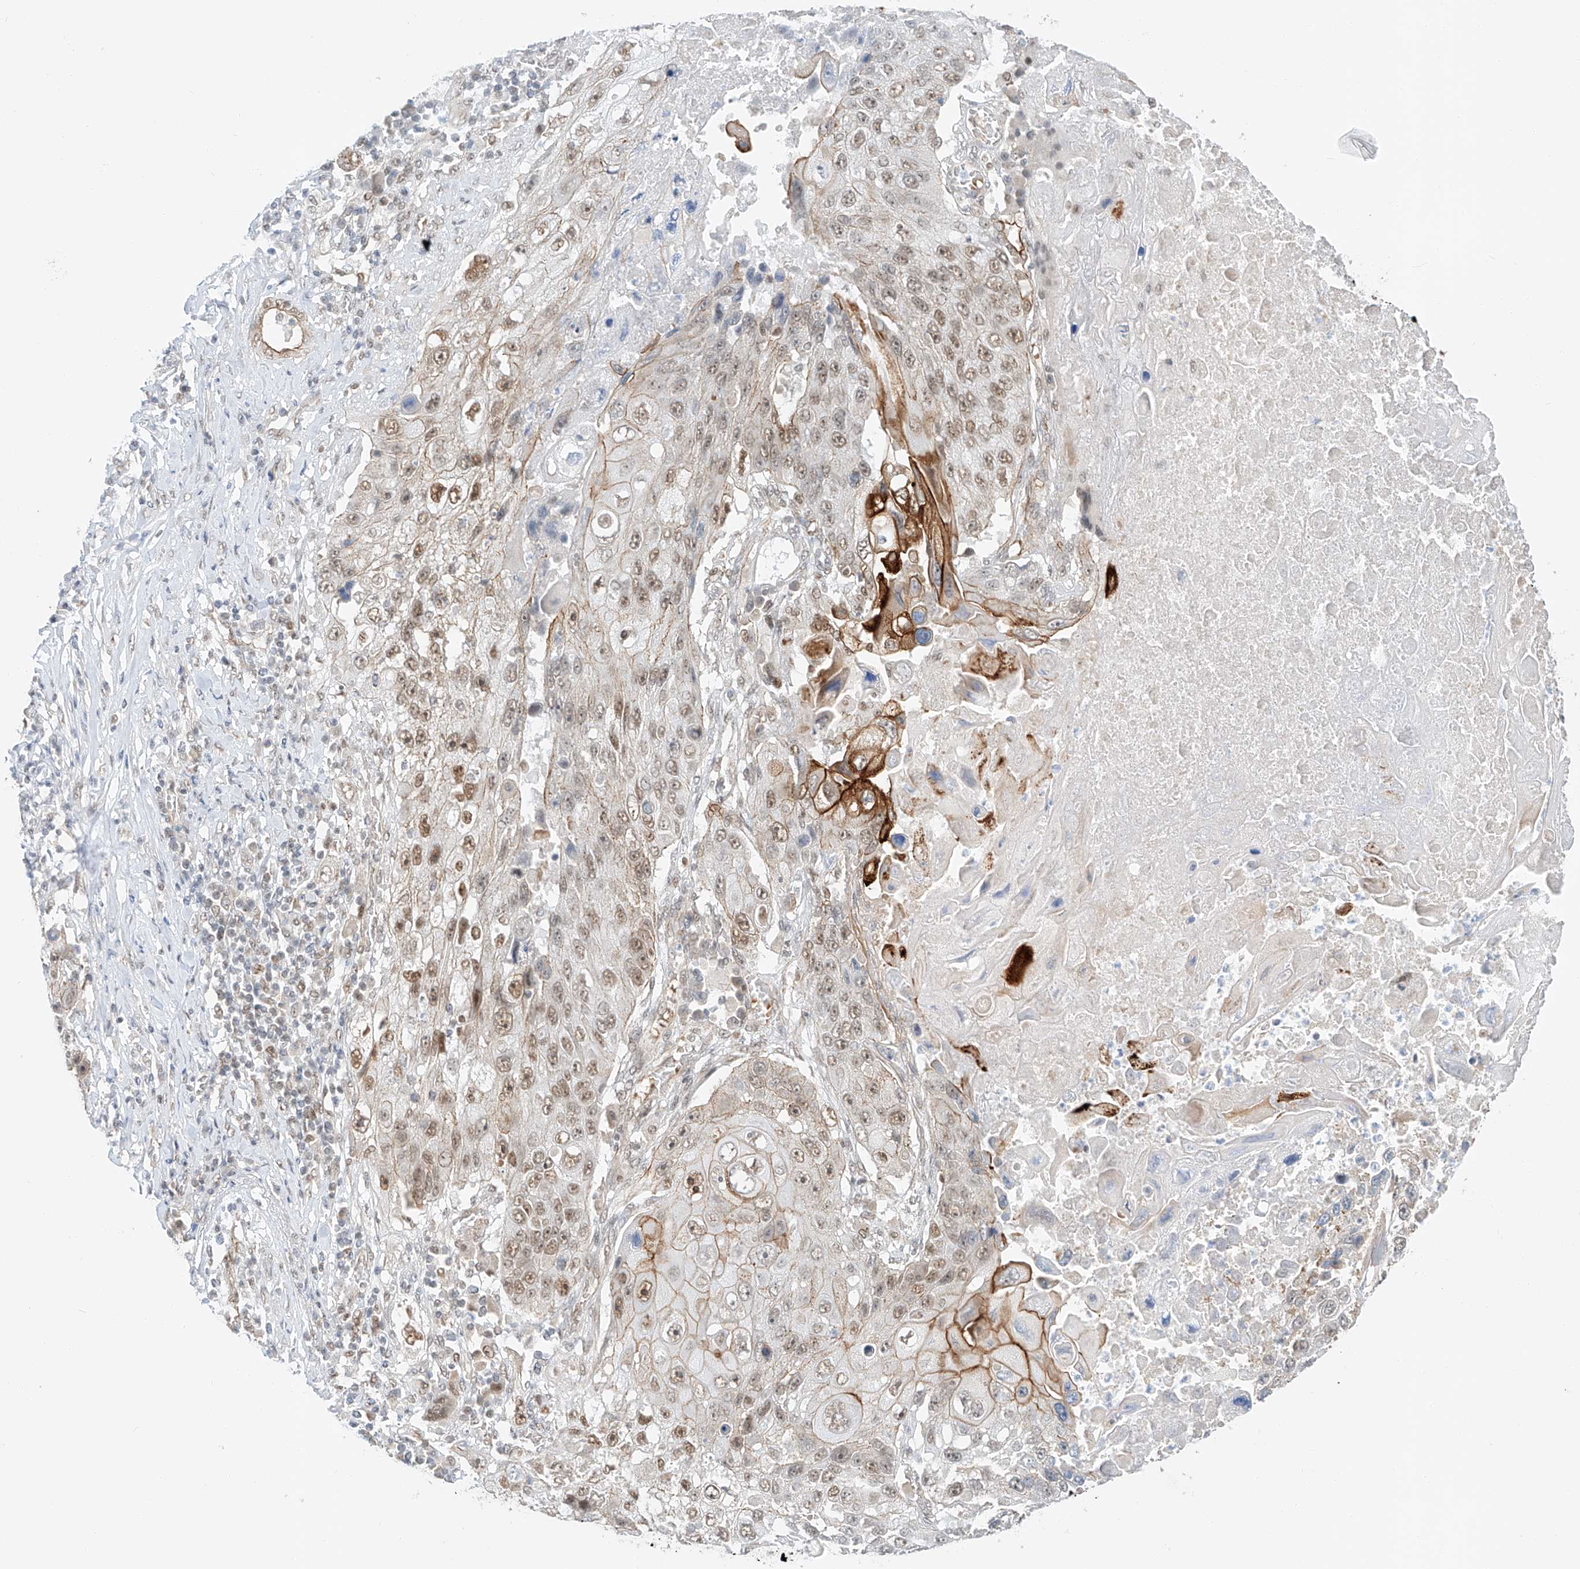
{"staining": {"intensity": "moderate", "quantity": ">75%", "location": "cytoplasmic/membranous,nuclear"}, "tissue": "lung cancer", "cell_type": "Tumor cells", "image_type": "cancer", "snomed": [{"axis": "morphology", "description": "Squamous cell carcinoma, NOS"}, {"axis": "topography", "description": "Lung"}], "caption": "A medium amount of moderate cytoplasmic/membranous and nuclear expression is identified in about >75% of tumor cells in lung squamous cell carcinoma tissue.", "gene": "POGK", "patient": {"sex": "male", "age": 61}}